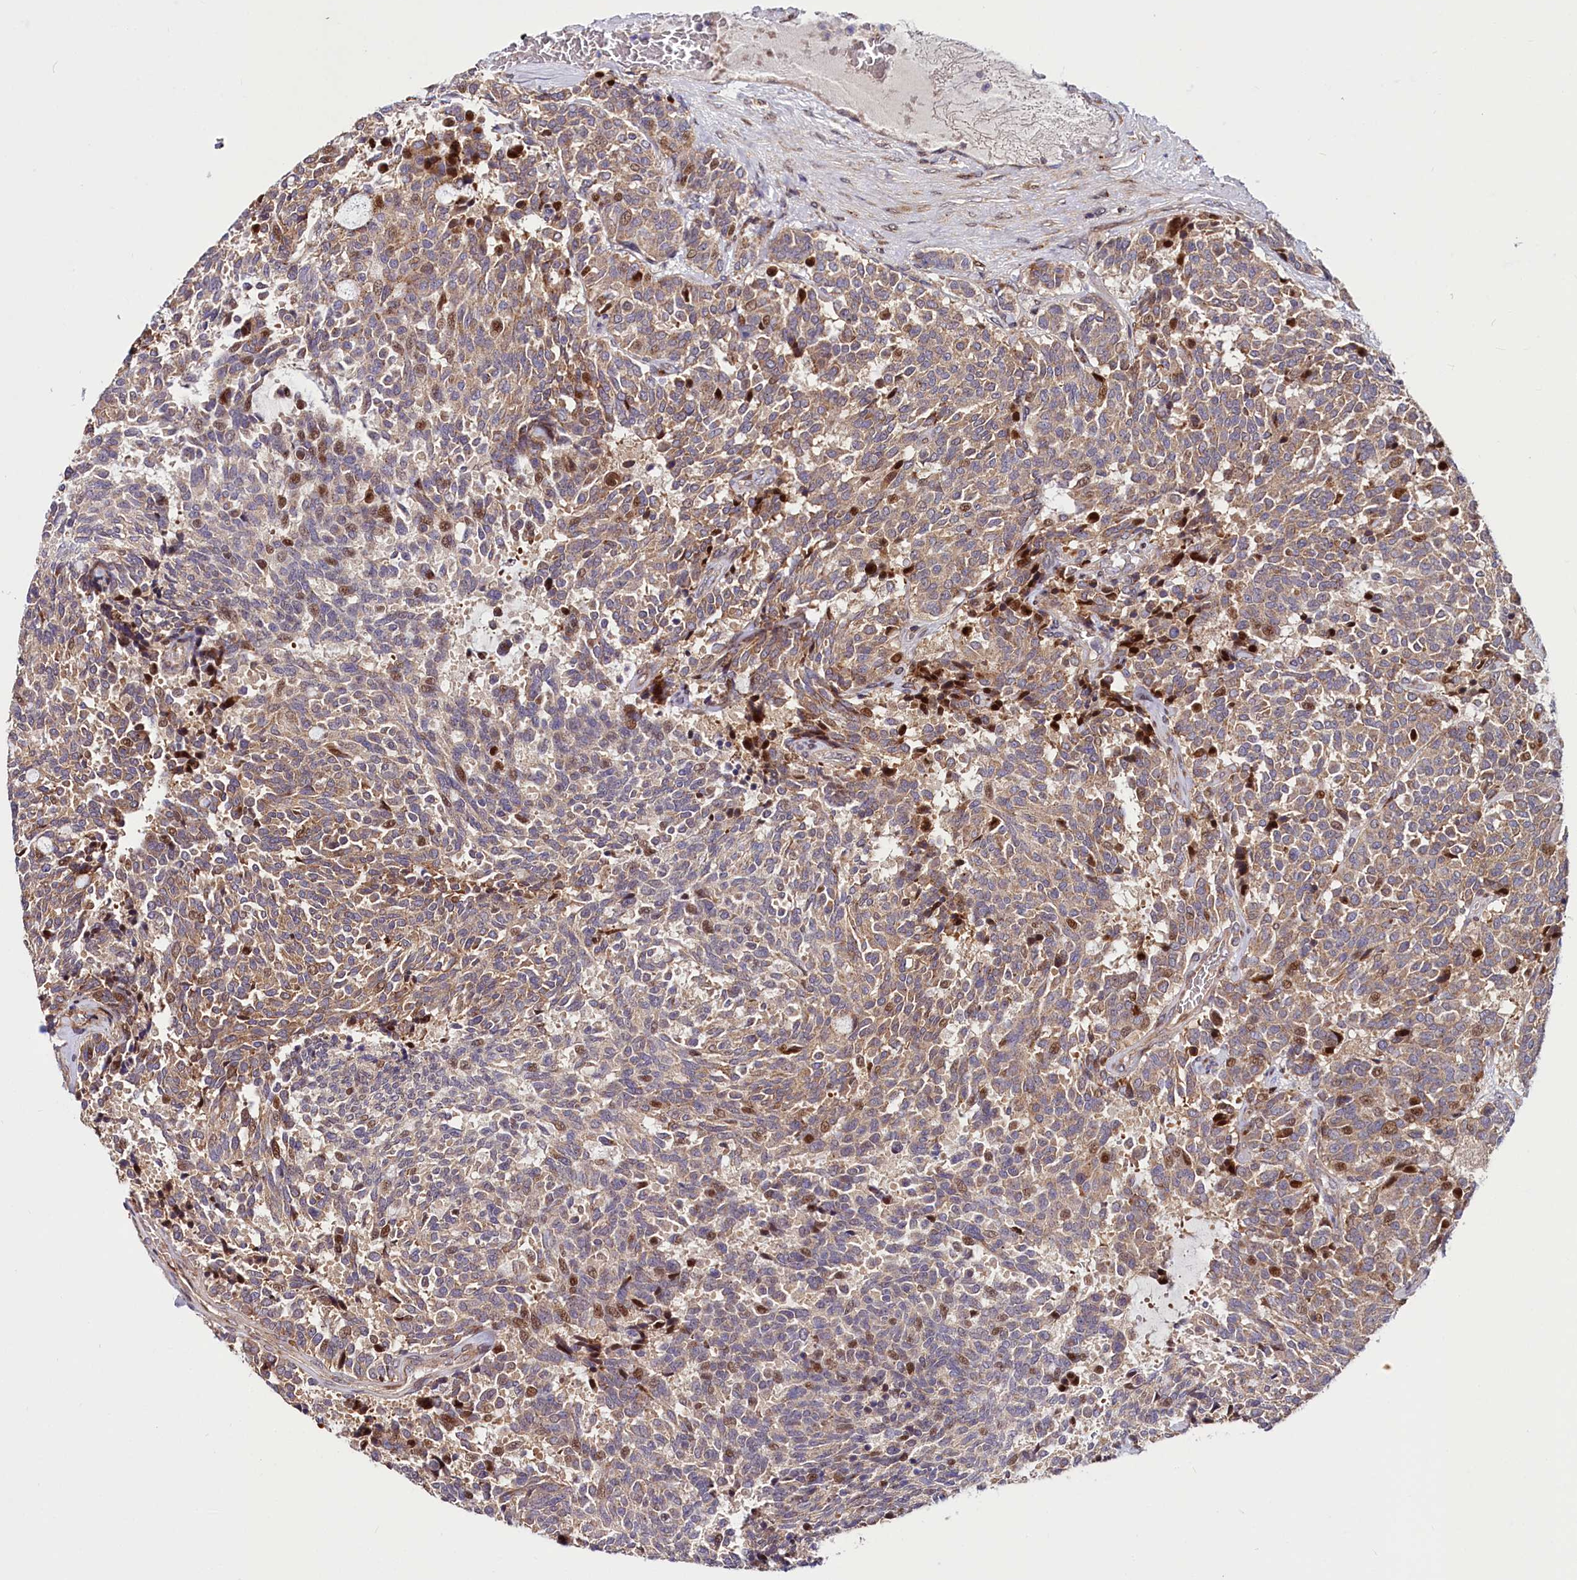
{"staining": {"intensity": "moderate", "quantity": "25%-75%", "location": "cytoplasmic/membranous,nuclear"}, "tissue": "carcinoid", "cell_type": "Tumor cells", "image_type": "cancer", "snomed": [{"axis": "morphology", "description": "Carcinoid, malignant, NOS"}, {"axis": "topography", "description": "Pancreas"}], "caption": "Carcinoid stained with DAB (3,3'-diaminobenzidine) immunohistochemistry demonstrates medium levels of moderate cytoplasmic/membranous and nuclear expression in approximately 25%-75% of tumor cells.", "gene": "PDZRN3", "patient": {"sex": "female", "age": 54}}